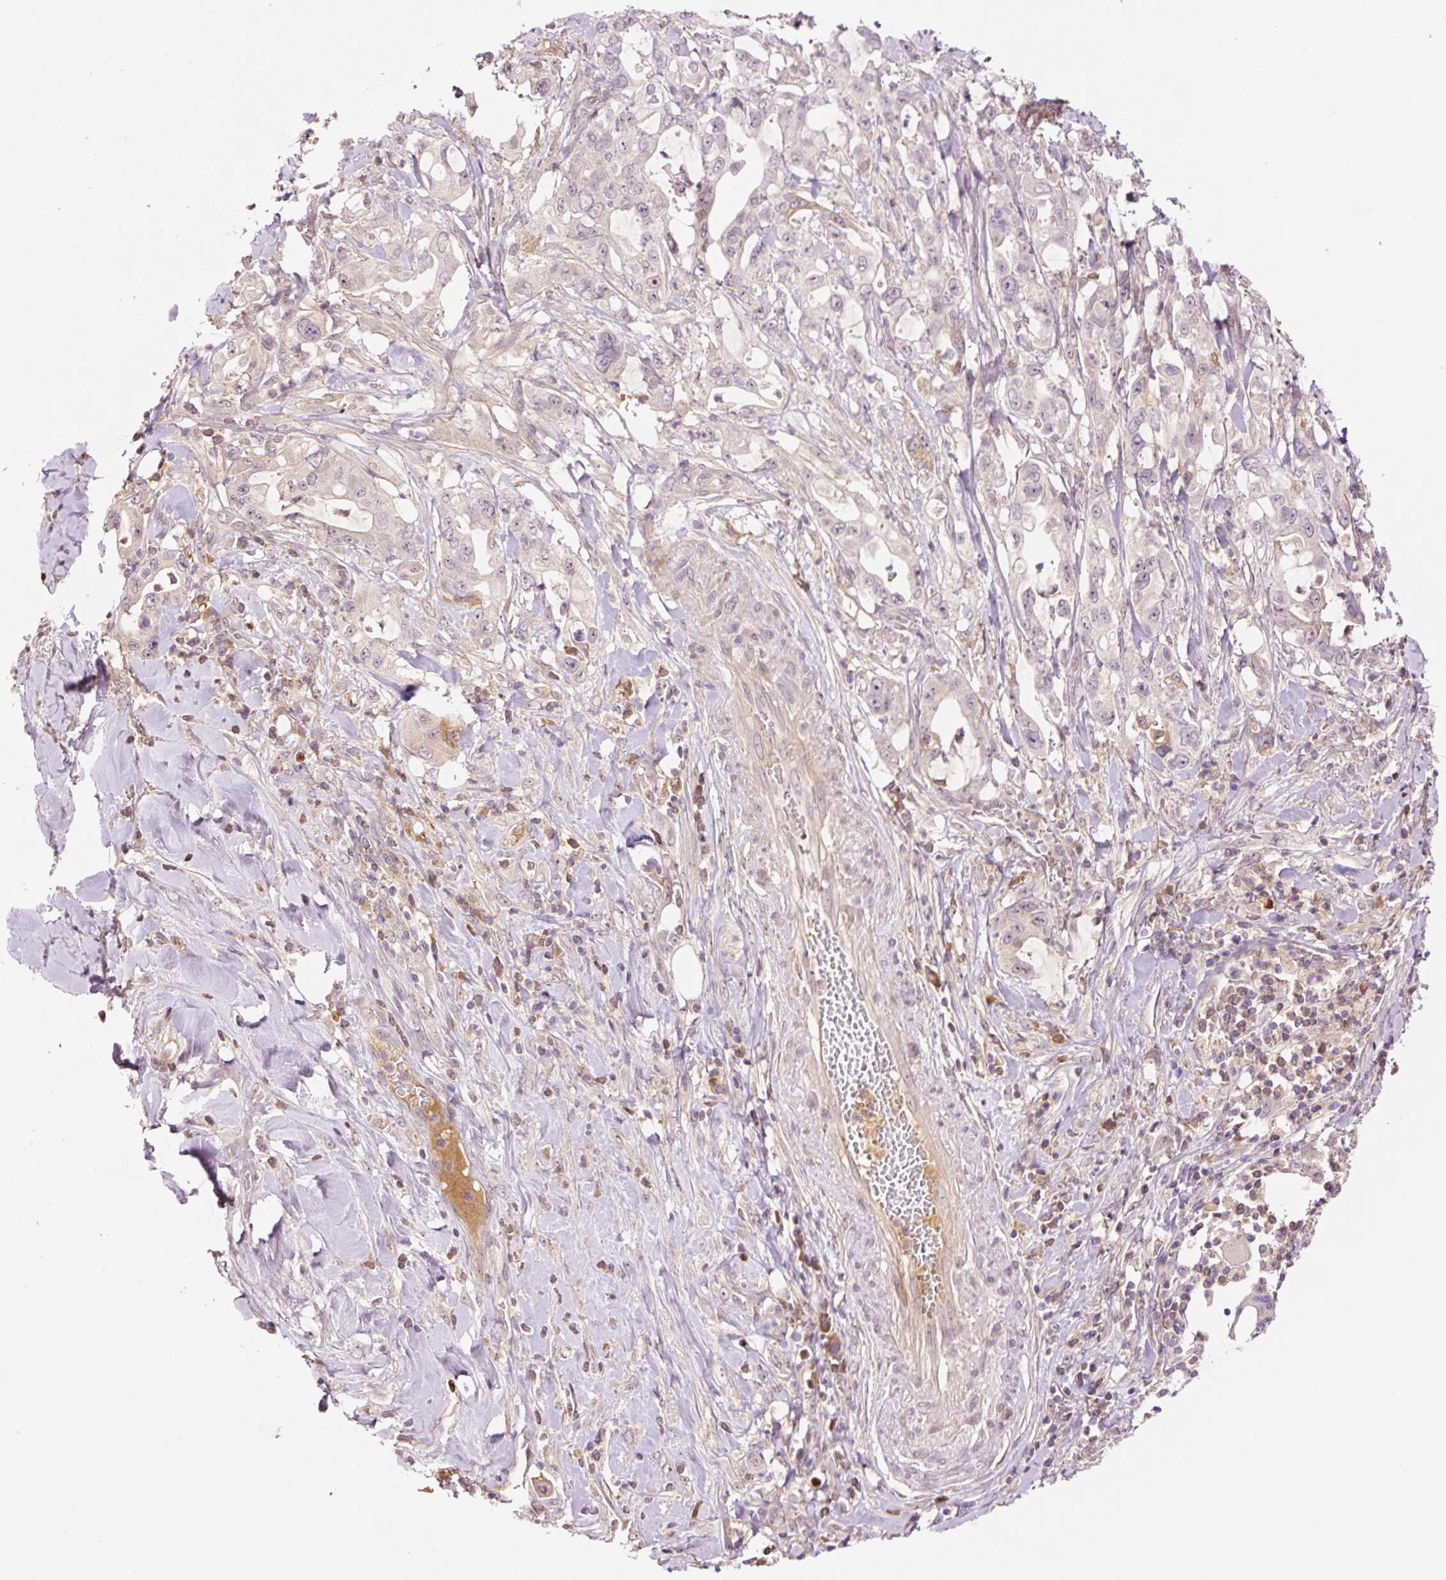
{"staining": {"intensity": "weak", "quantity": "25%-75%", "location": "nuclear"}, "tissue": "pancreatic cancer", "cell_type": "Tumor cells", "image_type": "cancer", "snomed": [{"axis": "morphology", "description": "Adenocarcinoma, NOS"}, {"axis": "topography", "description": "Pancreas"}], "caption": "Pancreatic cancer (adenocarcinoma) was stained to show a protein in brown. There is low levels of weak nuclear staining in approximately 25%-75% of tumor cells.", "gene": "DPPA4", "patient": {"sex": "female", "age": 61}}